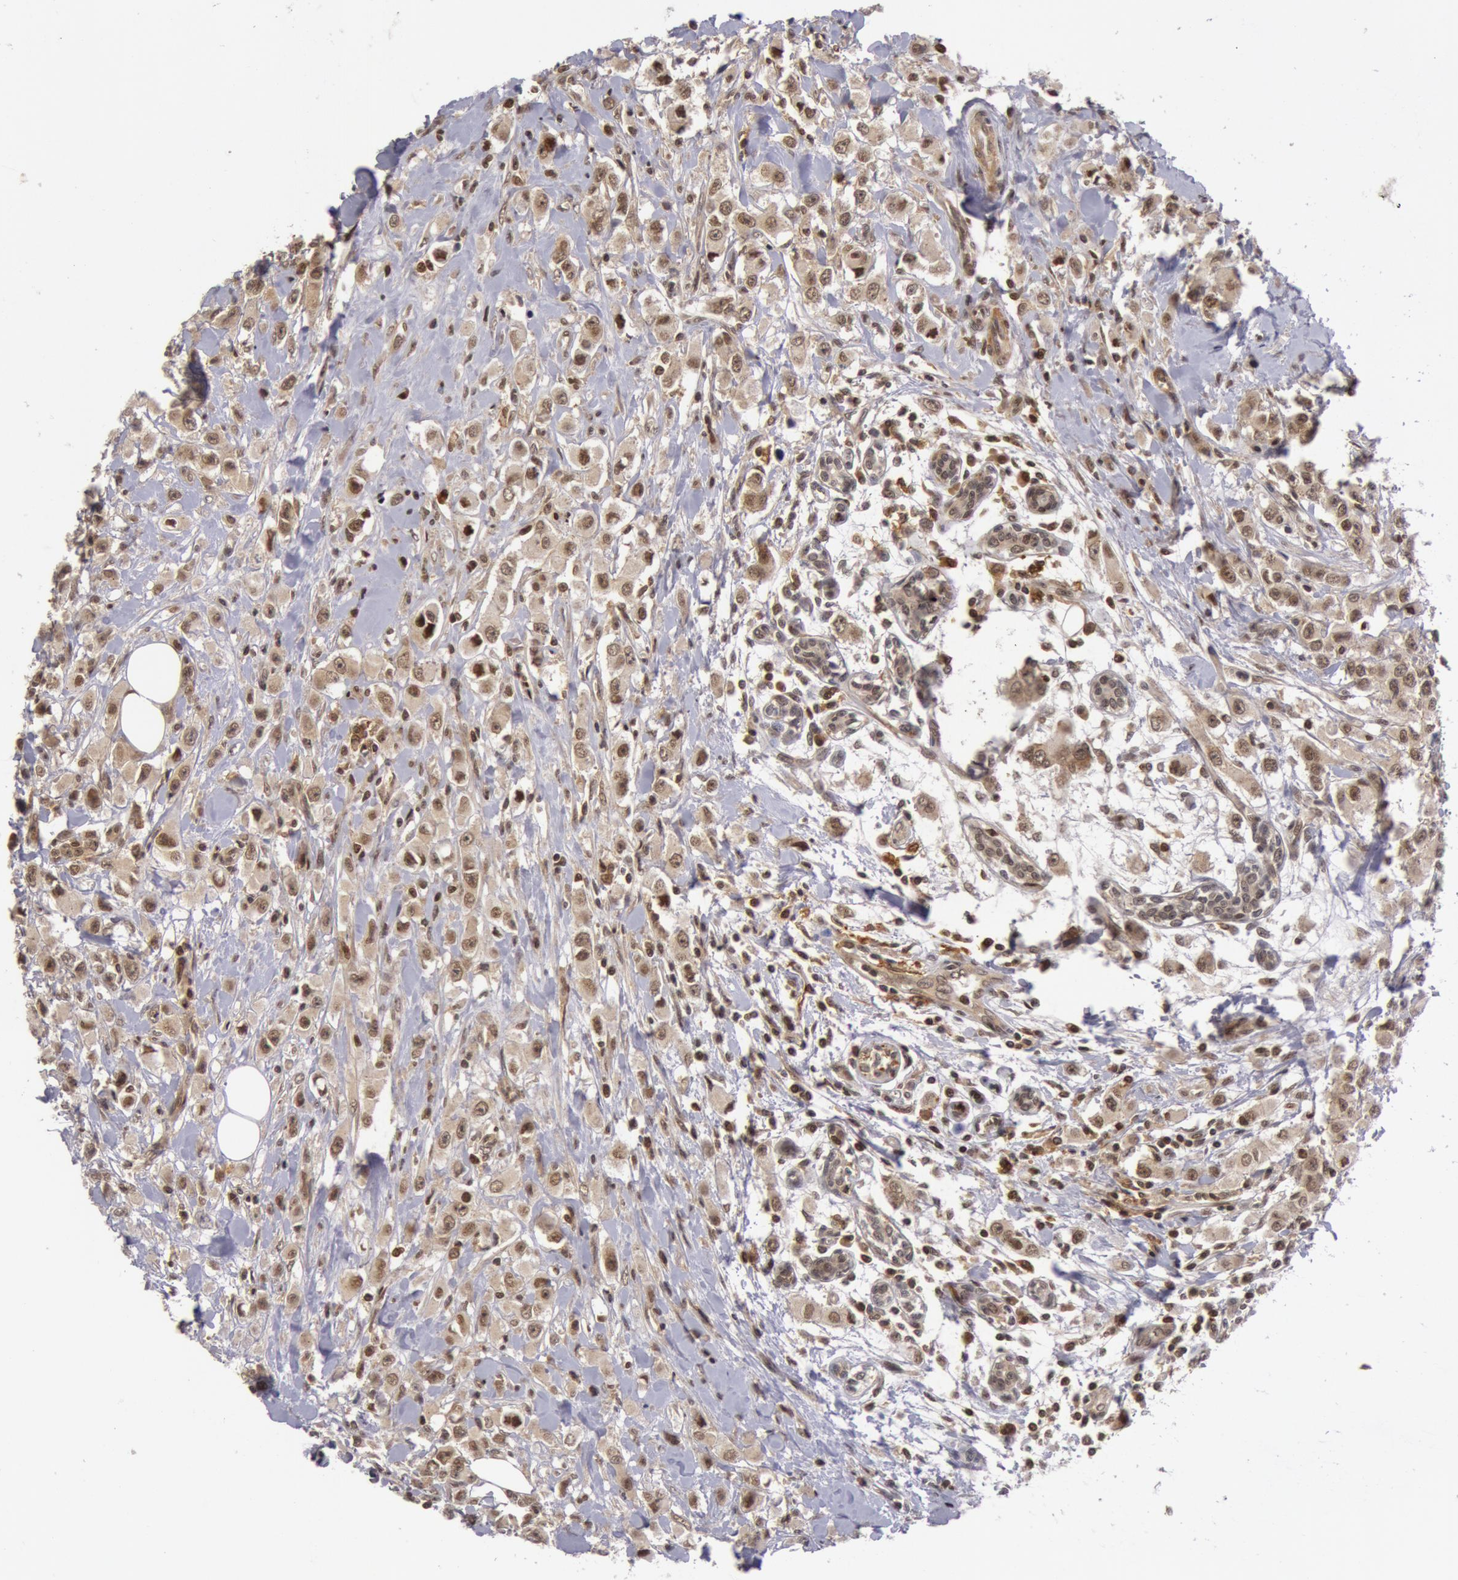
{"staining": {"intensity": "weak", "quantity": "25%-75%", "location": "nuclear"}, "tissue": "breast cancer", "cell_type": "Tumor cells", "image_type": "cancer", "snomed": [{"axis": "morphology", "description": "Duct carcinoma"}, {"axis": "topography", "description": "Breast"}], "caption": "A photomicrograph of breast invasive ductal carcinoma stained for a protein reveals weak nuclear brown staining in tumor cells. The staining was performed using DAB (3,3'-diaminobenzidine) to visualize the protein expression in brown, while the nuclei were stained in blue with hematoxylin (Magnification: 20x).", "gene": "ZNF350", "patient": {"sex": "female", "age": 58}}